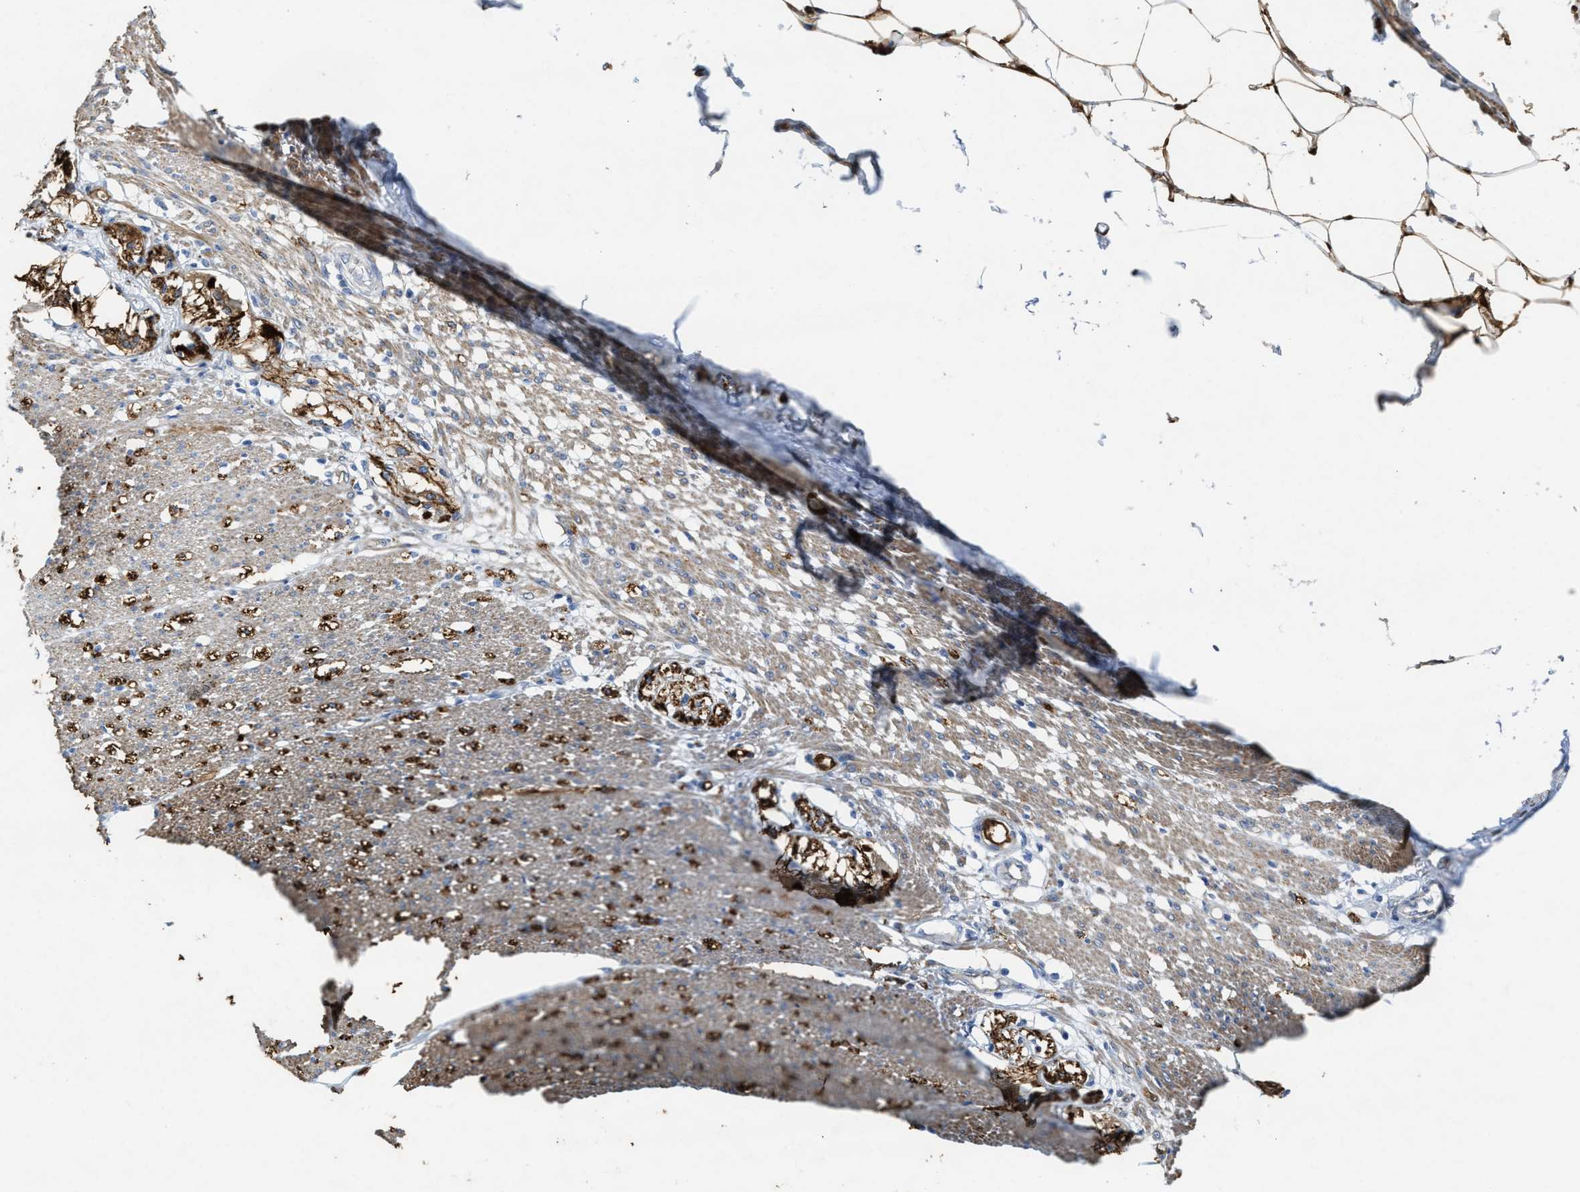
{"staining": {"intensity": "moderate", "quantity": ">75%", "location": "cytoplasmic/membranous"}, "tissue": "smooth muscle", "cell_type": "Smooth muscle cells", "image_type": "normal", "snomed": [{"axis": "morphology", "description": "Normal tissue, NOS"}, {"axis": "morphology", "description": "Adenocarcinoma, NOS"}, {"axis": "topography", "description": "Colon"}, {"axis": "topography", "description": "Peripheral nerve tissue"}], "caption": "The micrograph displays staining of unremarkable smooth muscle, revealing moderate cytoplasmic/membranous protein staining (brown color) within smooth muscle cells.", "gene": "ASS1", "patient": {"sex": "male", "age": 14}}